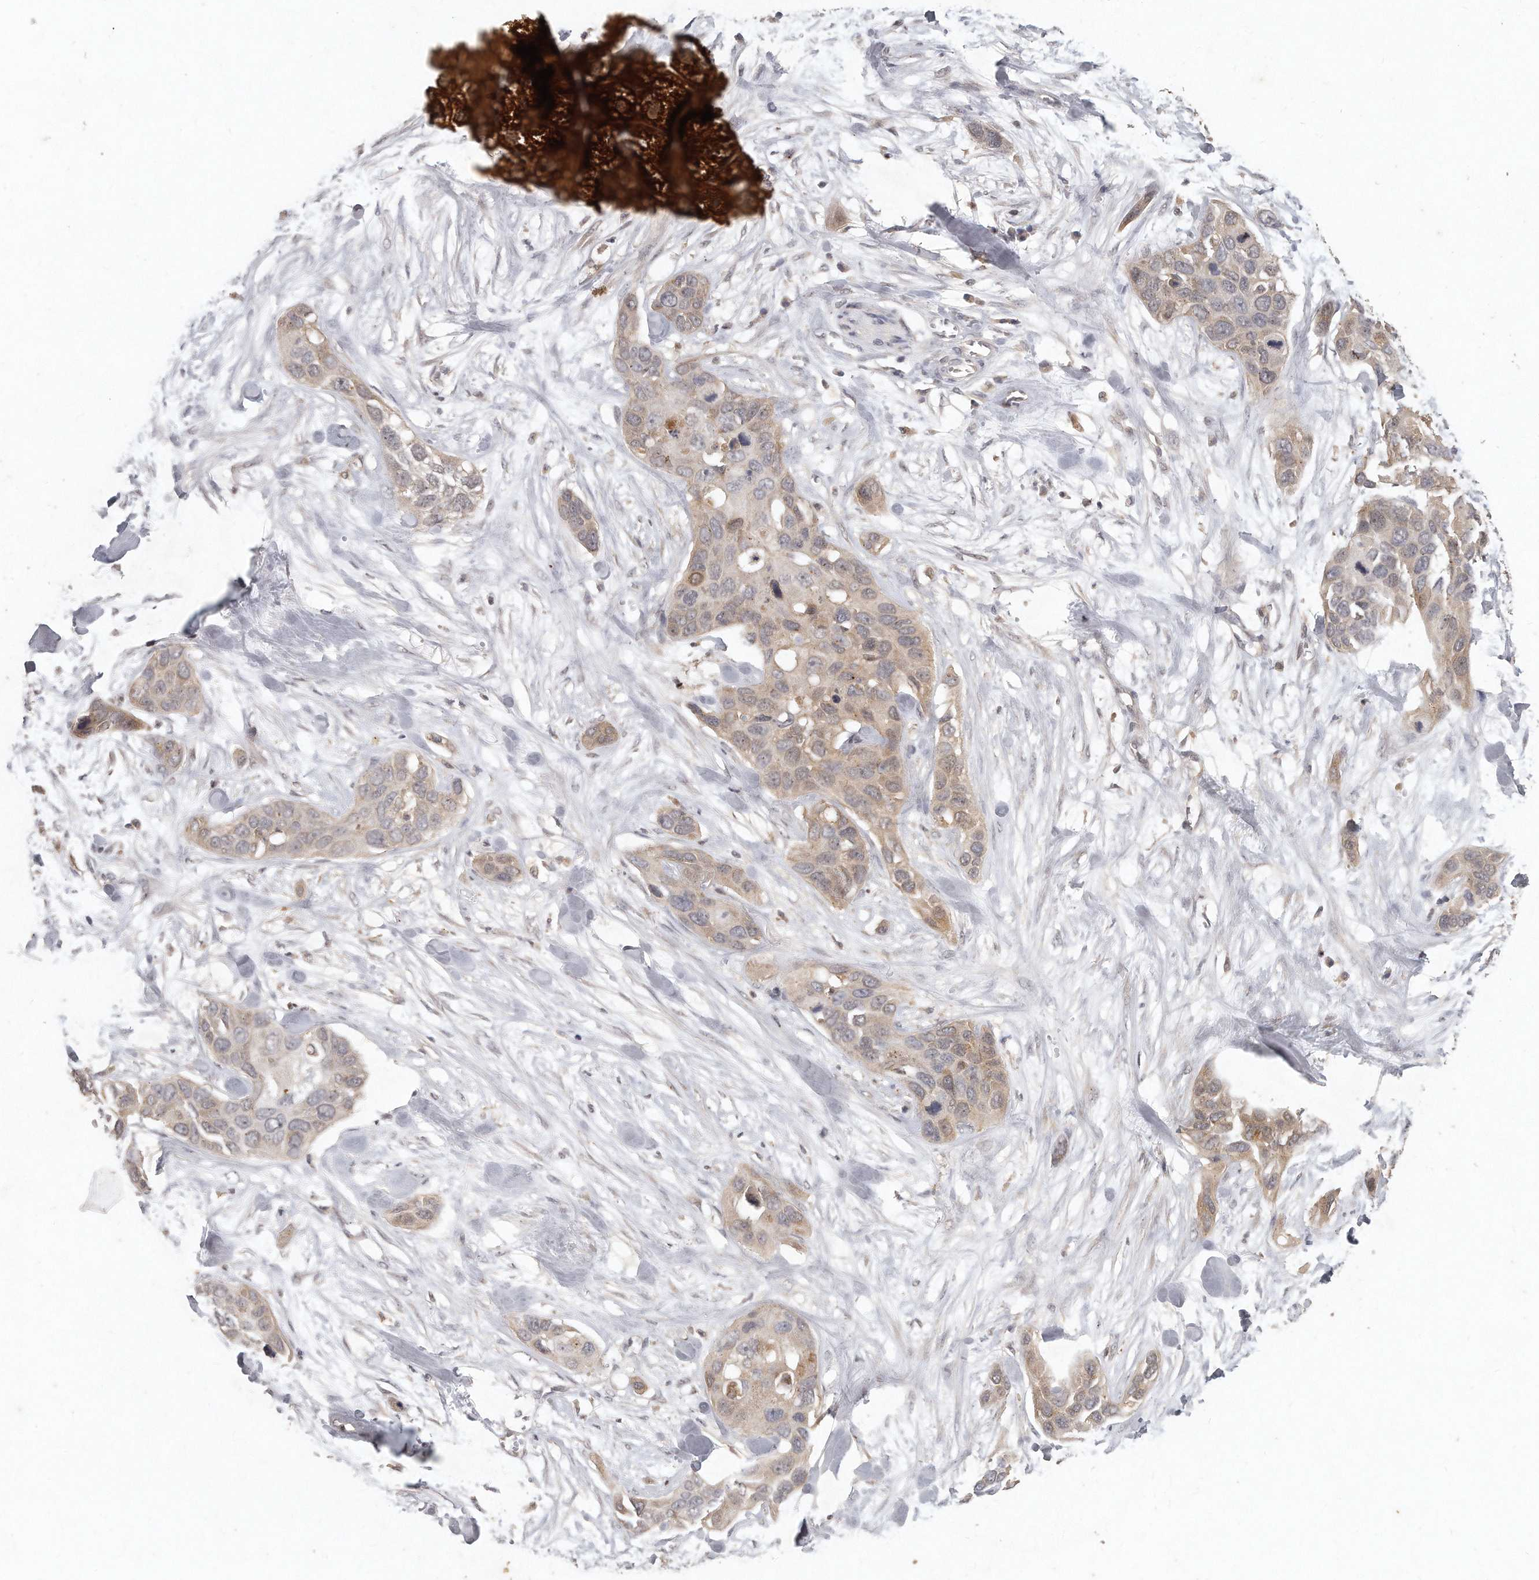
{"staining": {"intensity": "weak", "quantity": "25%-75%", "location": "cytoplasmic/membranous"}, "tissue": "pancreatic cancer", "cell_type": "Tumor cells", "image_type": "cancer", "snomed": [{"axis": "morphology", "description": "Adenocarcinoma, NOS"}, {"axis": "topography", "description": "Pancreas"}], "caption": "Protein expression analysis of human pancreatic cancer (adenocarcinoma) reveals weak cytoplasmic/membranous positivity in about 25%-75% of tumor cells.", "gene": "LGALS8", "patient": {"sex": "female", "age": 60}}